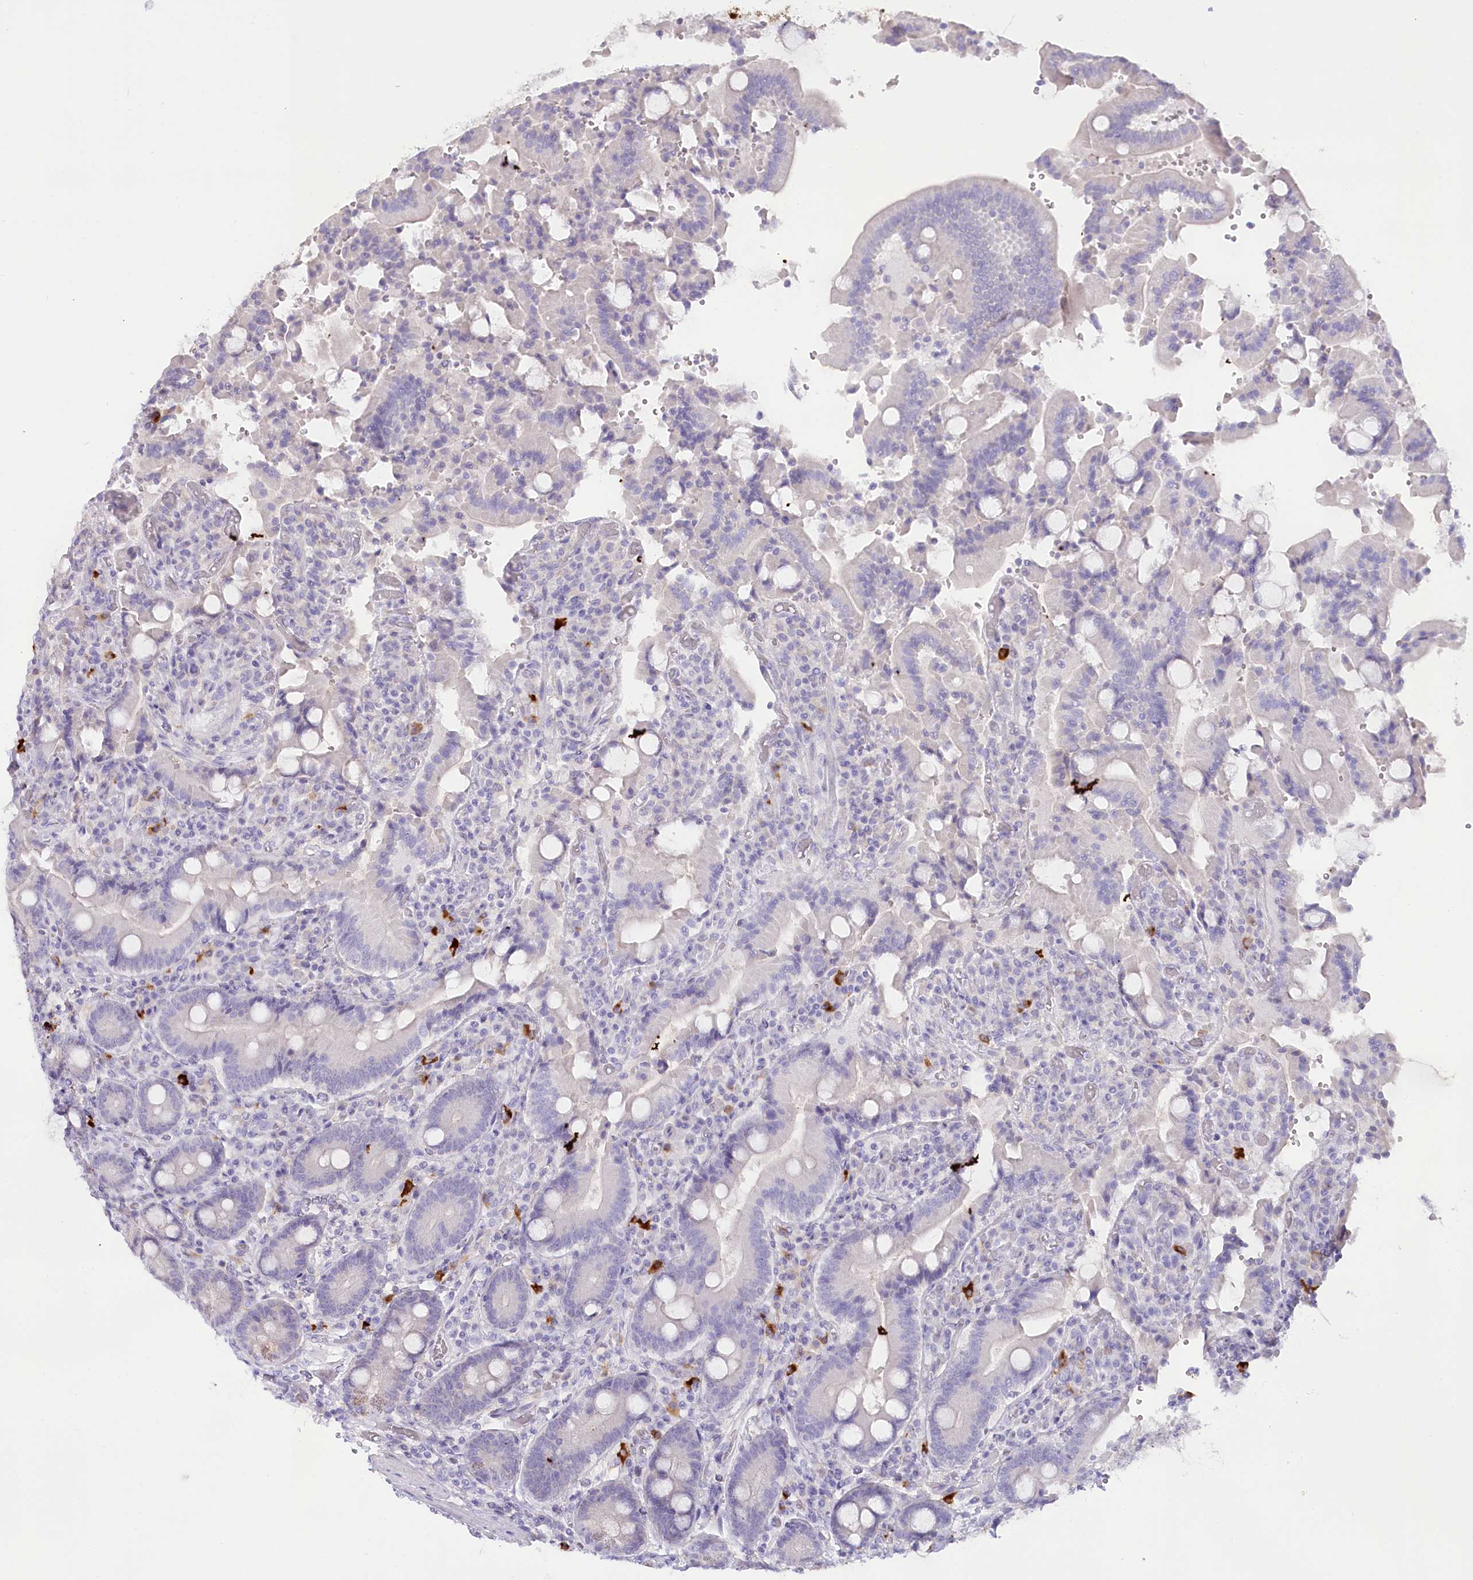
{"staining": {"intensity": "negative", "quantity": "none", "location": "none"}, "tissue": "duodenum", "cell_type": "Glandular cells", "image_type": "normal", "snomed": [{"axis": "morphology", "description": "Normal tissue, NOS"}, {"axis": "topography", "description": "Duodenum"}], "caption": "This is an immunohistochemistry histopathology image of benign duodenum. There is no expression in glandular cells.", "gene": "MYOZ1", "patient": {"sex": "female", "age": 62}}